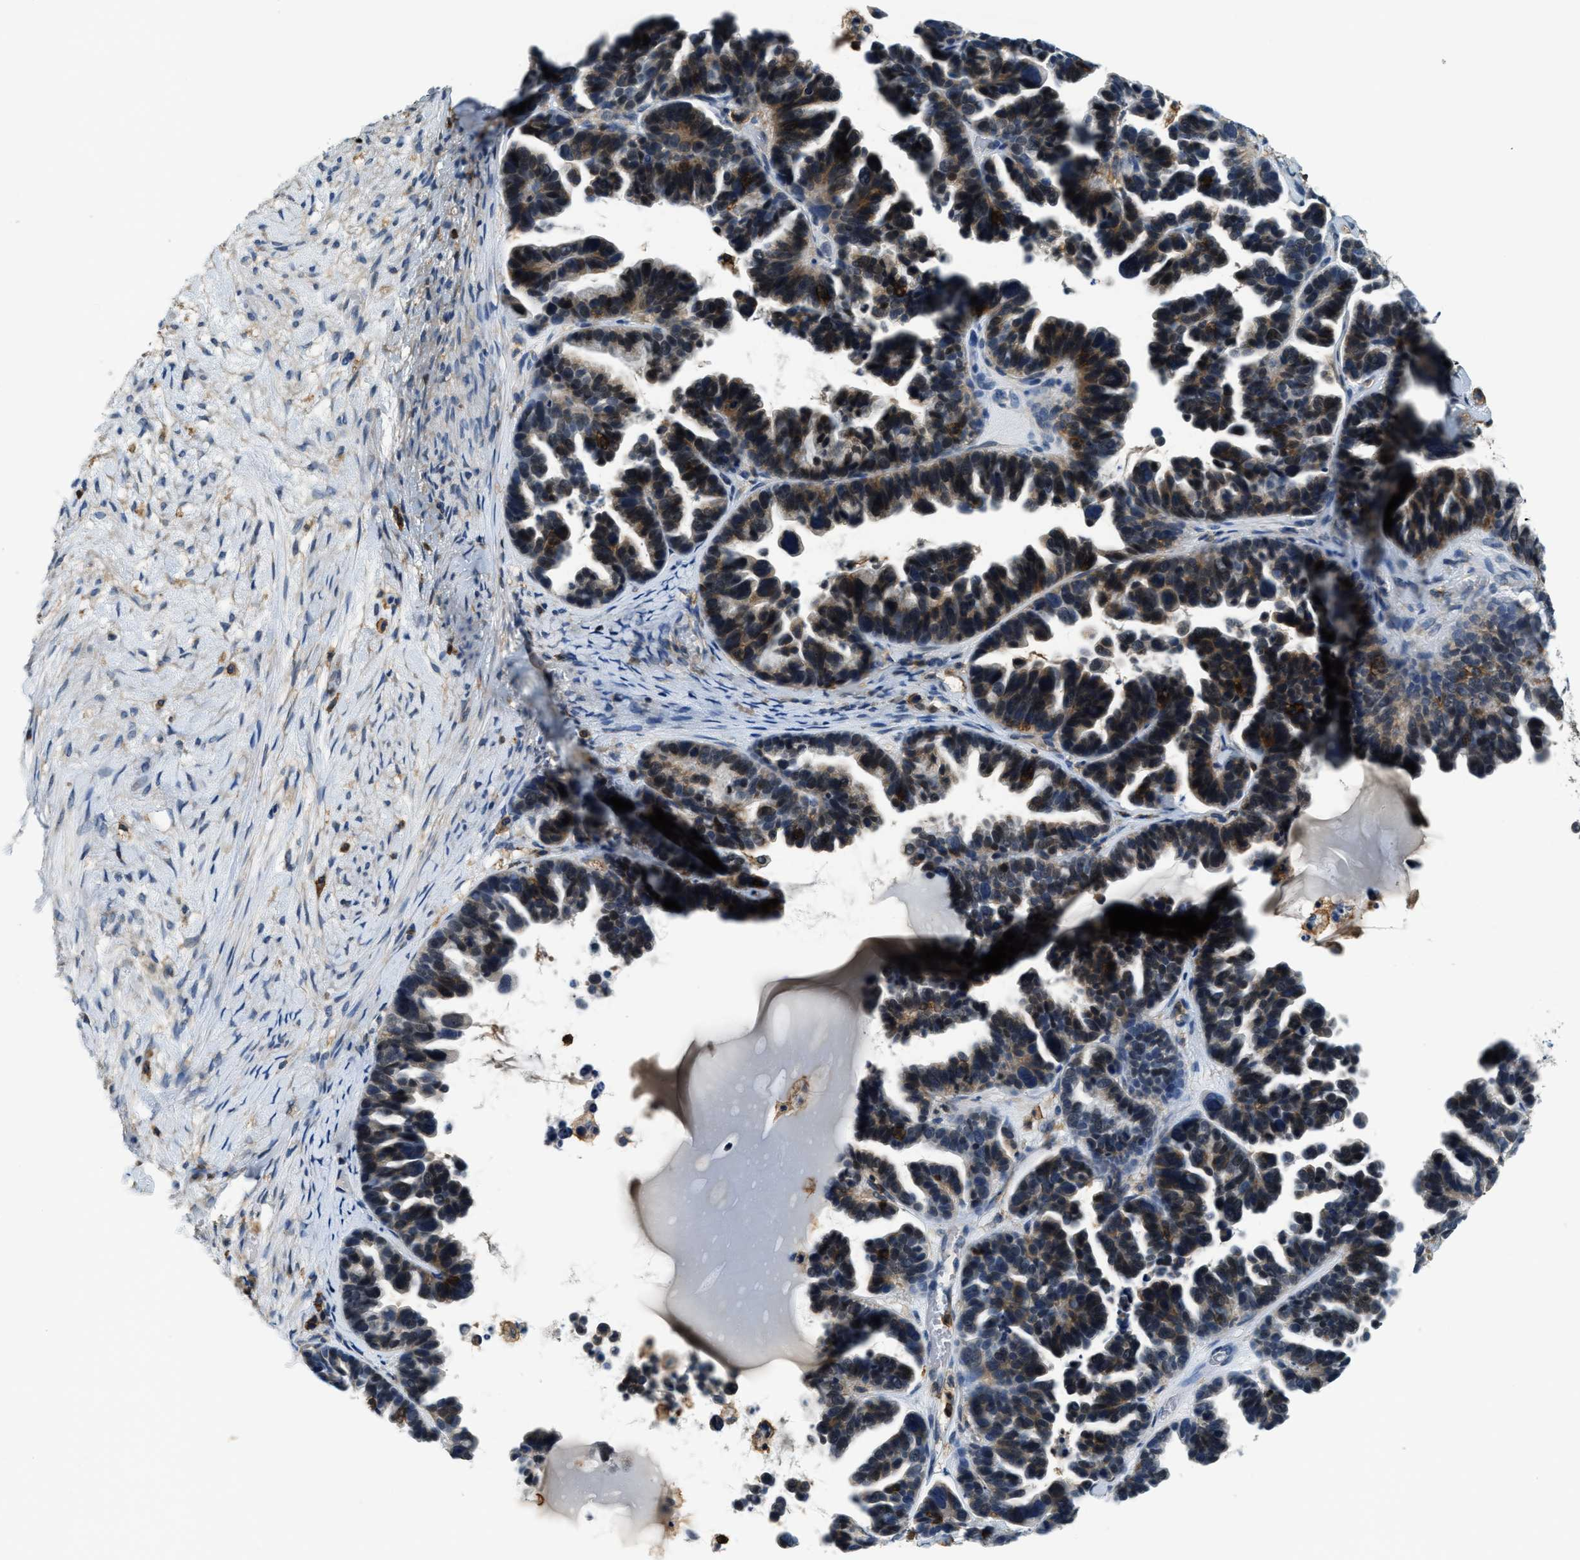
{"staining": {"intensity": "moderate", "quantity": "25%-75%", "location": "cytoplasmic/membranous"}, "tissue": "ovarian cancer", "cell_type": "Tumor cells", "image_type": "cancer", "snomed": [{"axis": "morphology", "description": "Cystadenocarcinoma, serous, NOS"}, {"axis": "topography", "description": "Ovary"}], "caption": "Tumor cells reveal medium levels of moderate cytoplasmic/membranous staining in about 25%-75% of cells in ovarian cancer (serous cystadenocarcinoma).", "gene": "MYO1G", "patient": {"sex": "female", "age": 56}}